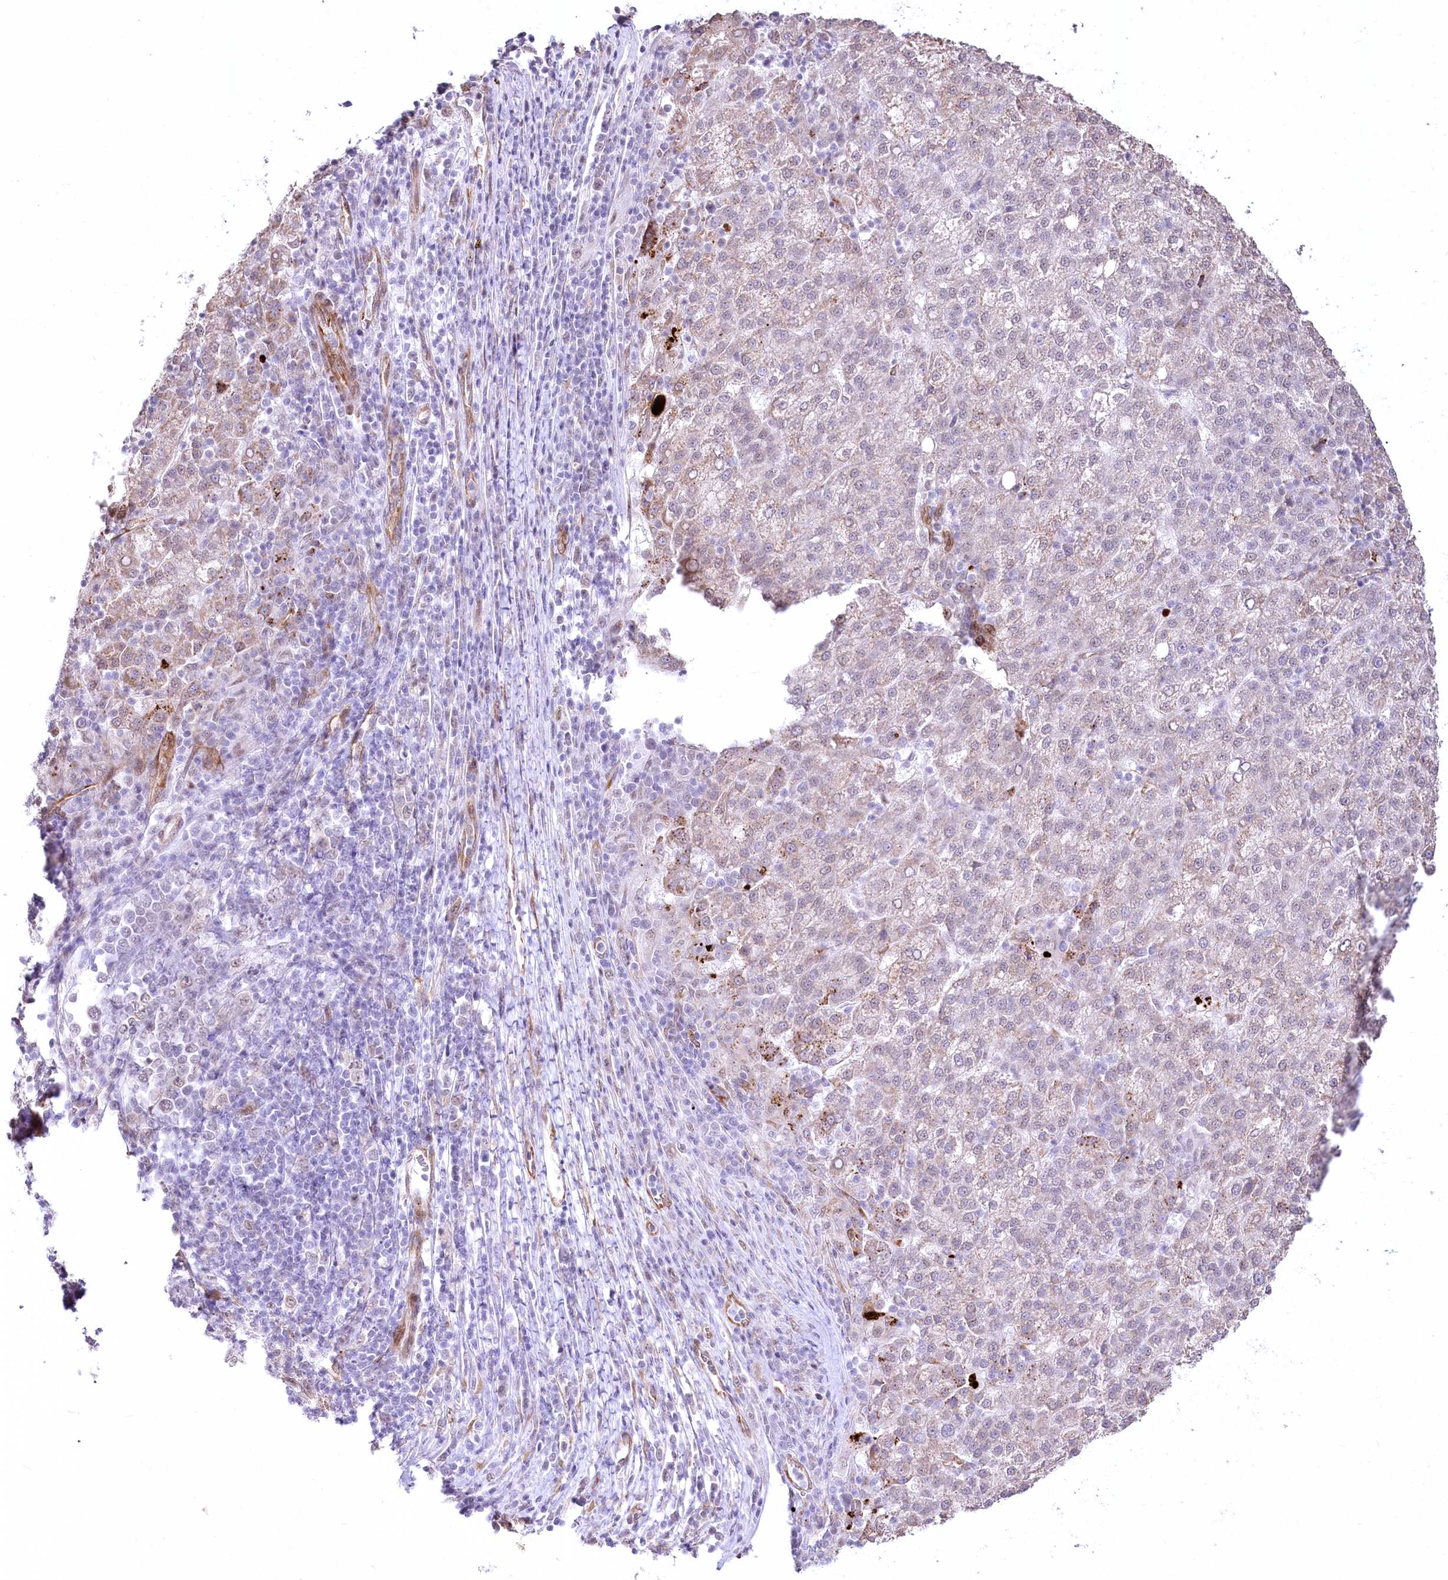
{"staining": {"intensity": "weak", "quantity": "<25%", "location": "cytoplasmic/membranous"}, "tissue": "liver cancer", "cell_type": "Tumor cells", "image_type": "cancer", "snomed": [{"axis": "morphology", "description": "Carcinoma, Hepatocellular, NOS"}, {"axis": "topography", "description": "Liver"}], "caption": "Liver cancer (hepatocellular carcinoma) stained for a protein using immunohistochemistry (IHC) shows no staining tumor cells.", "gene": "YBX3", "patient": {"sex": "female", "age": 58}}